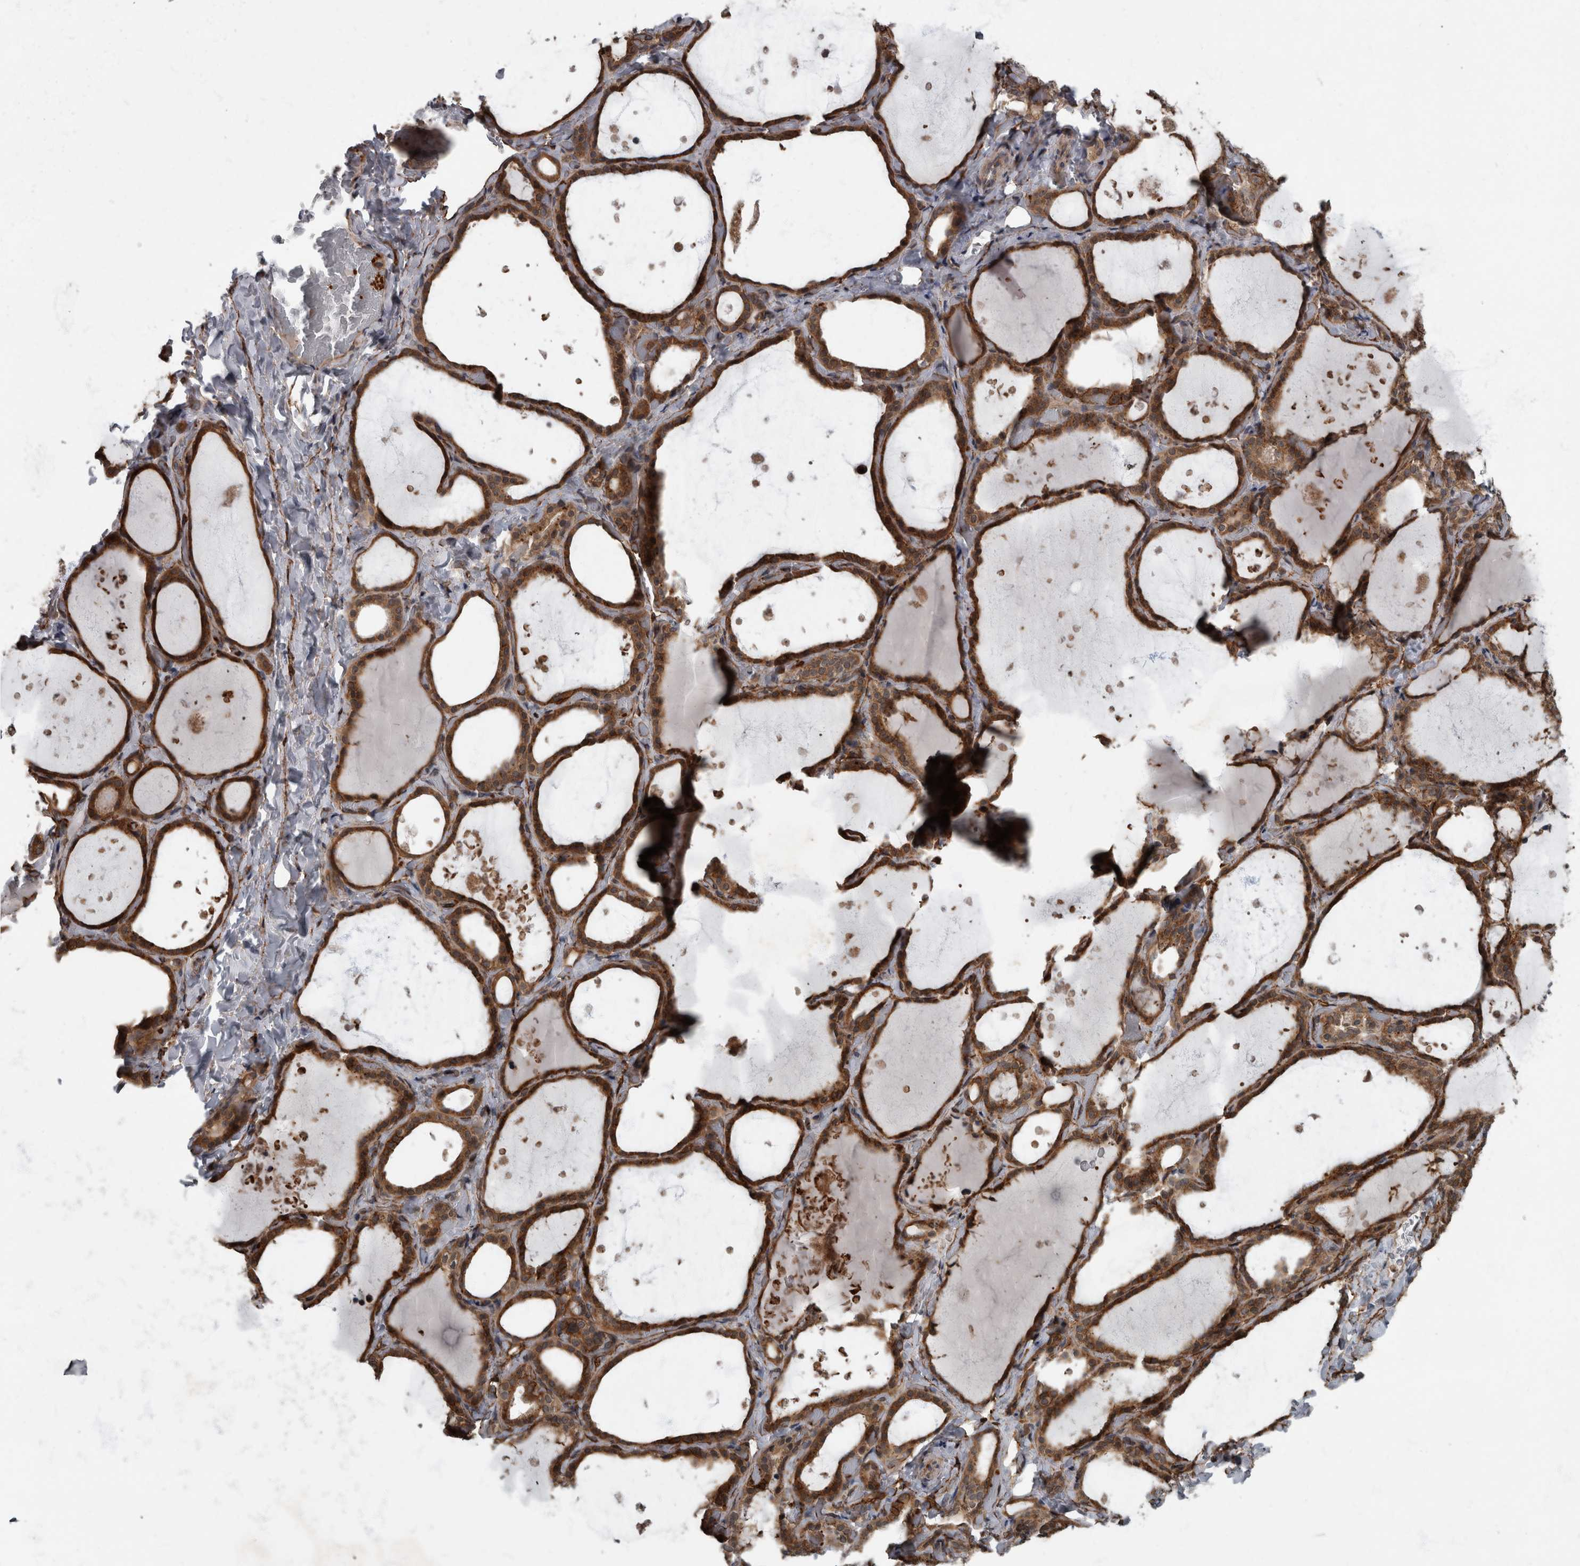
{"staining": {"intensity": "moderate", "quantity": ">75%", "location": "cytoplasmic/membranous"}, "tissue": "thyroid gland", "cell_type": "Glandular cells", "image_type": "normal", "snomed": [{"axis": "morphology", "description": "Normal tissue, NOS"}, {"axis": "topography", "description": "Thyroid gland"}], "caption": "Immunohistochemical staining of benign human thyroid gland shows medium levels of moderate cytoplasmic/membranous expression in about >75% of glandular cells. Immunohistochemistry (ihc) stains the protein of interest in brown and the nuclei are stained blue.", "gene": "VEGFD", "patient": {"sex": "female", "age": 44}}